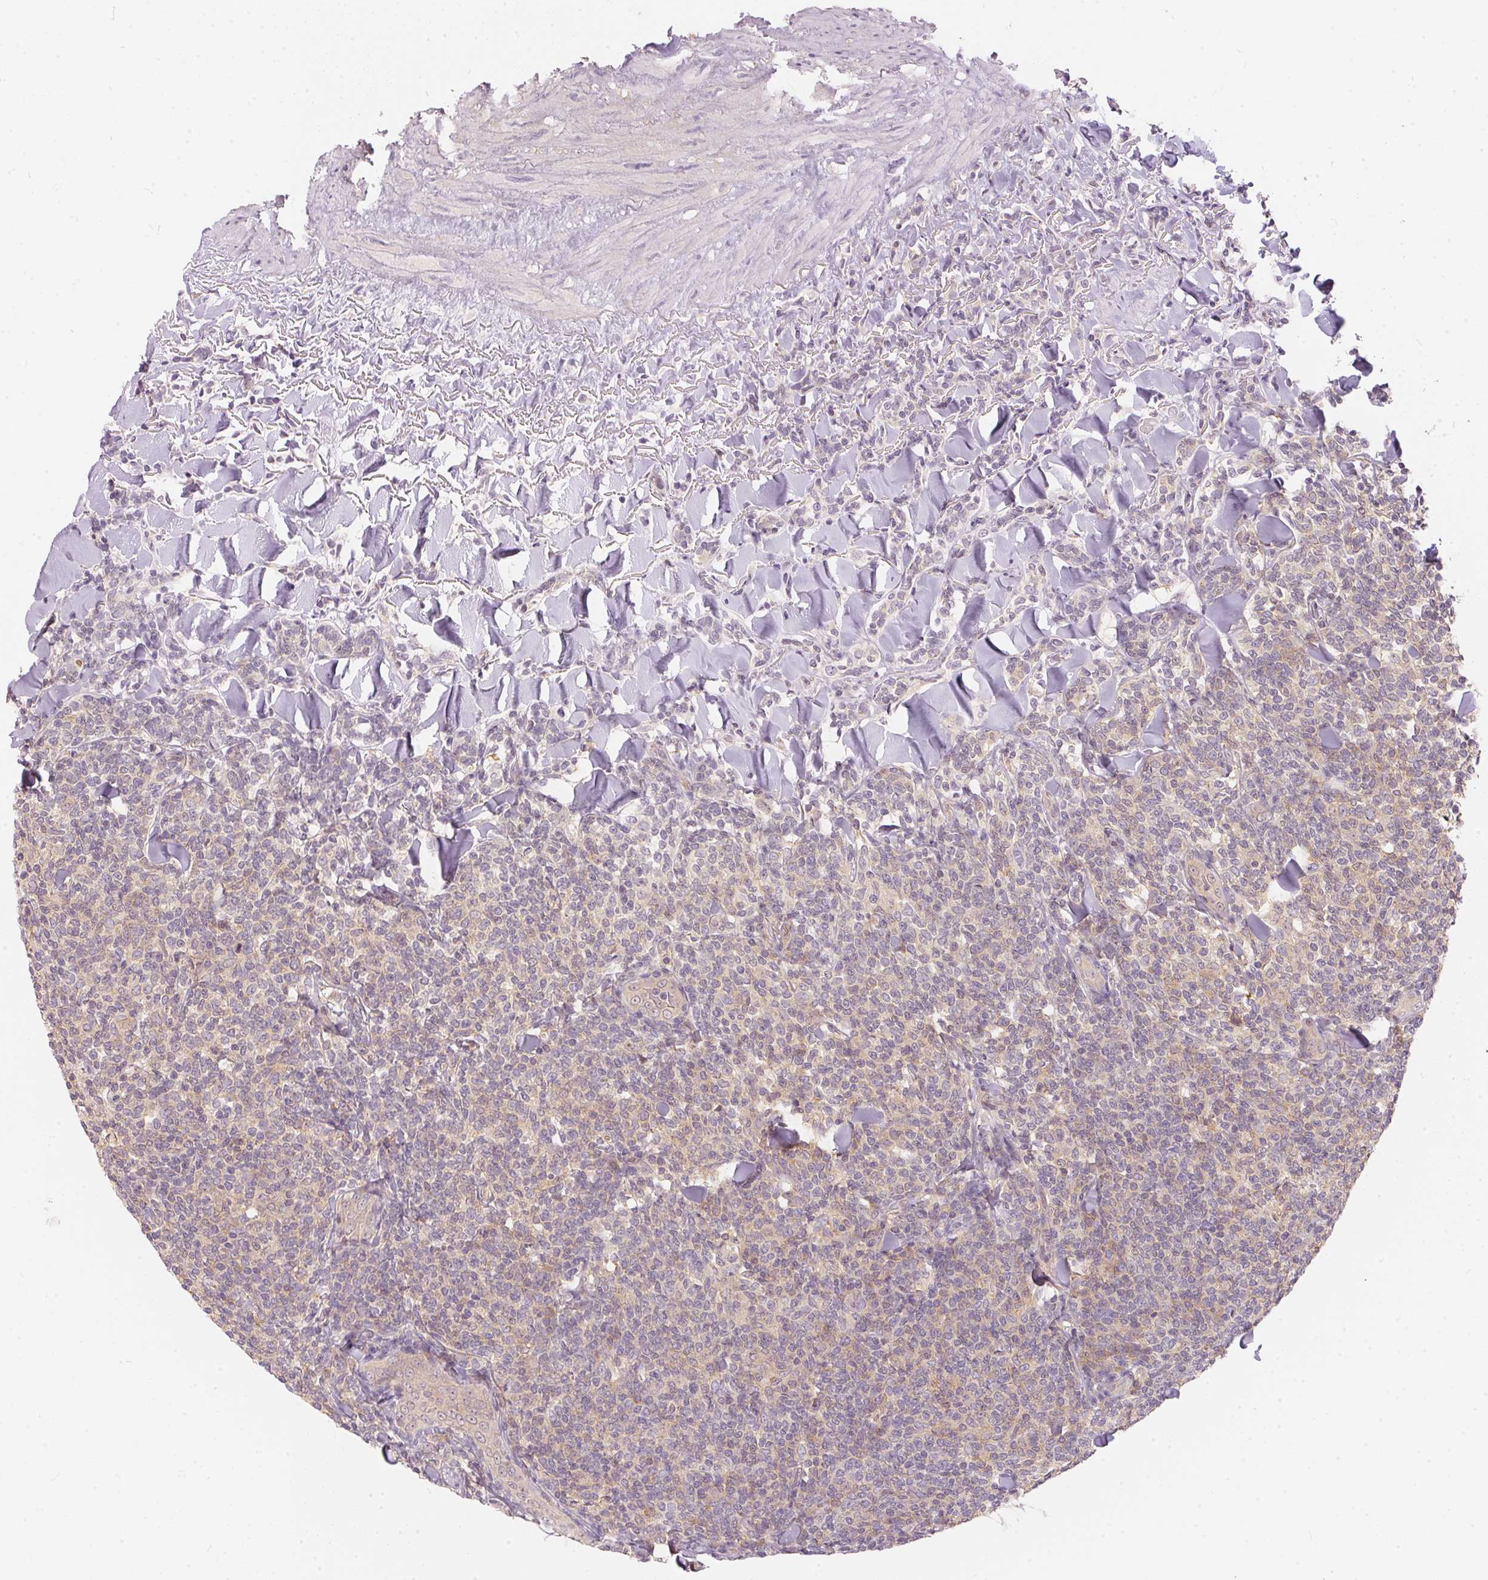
{"staining": {"intensity": "weak", "quantity": "25%-75%", "location": "cytoplasmic/membranous"}, "tissue": "lymphoma", "cell_type": "Tumor cells", "image_type": "cancer", "snomed": [{"axis": "morphology", "description": "Malignant lymphoma, non-Hodgkin's type, Low grade"}, {"axis": "topography", "description": "Lymph node"}], "caption": "Immunohistochemical staining of human lymphoma exhibits low levels of weak cytoplasmic/membranous expression in approximately 25%-75% of tumor cells.", "gene": "BLMH", "patient": {"sex": "female", "age": 56}}